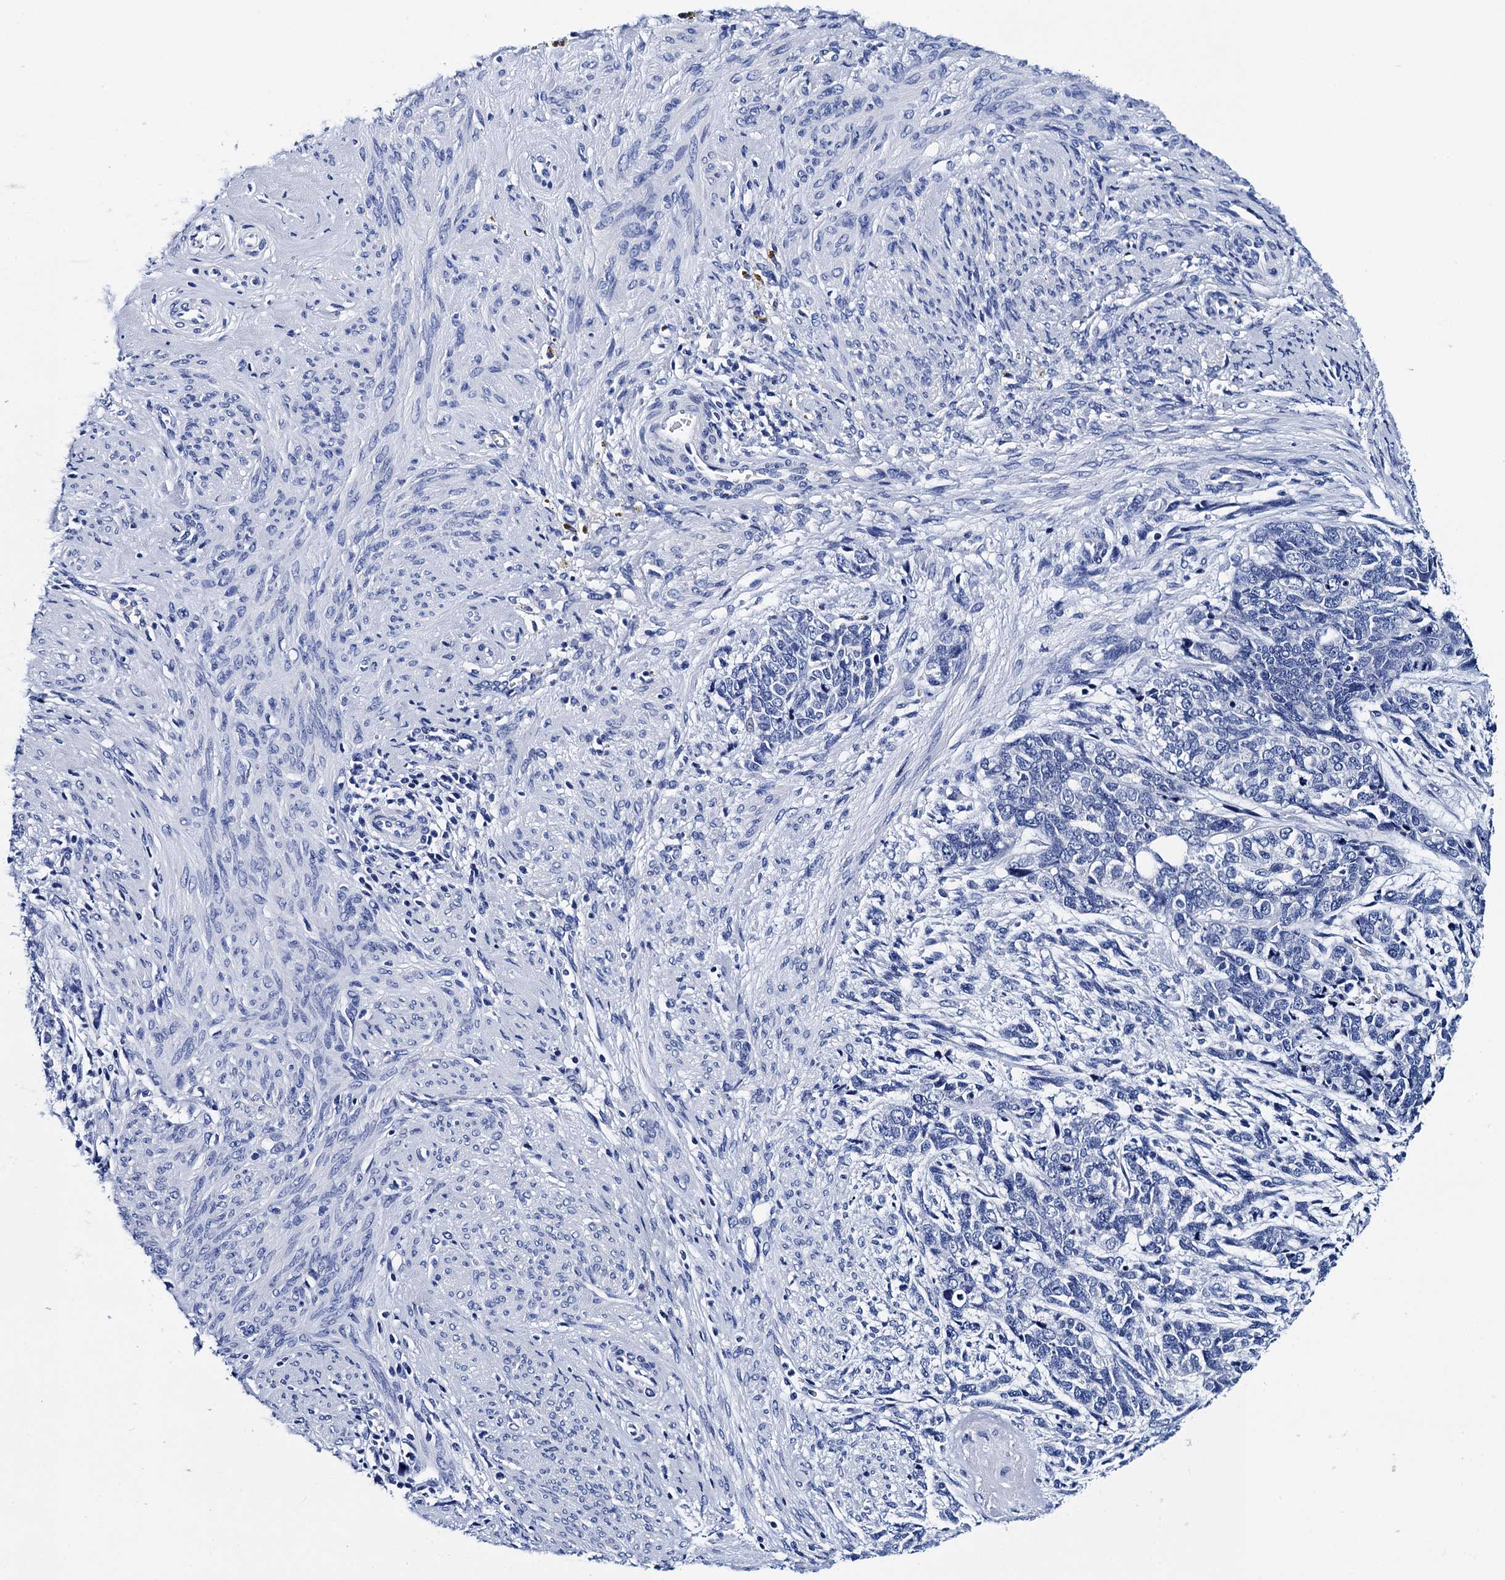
{"staining": {"intensity": "negative", "quantity": "none", "location": "none"}, "tissue": "cervical cancer", "cell_type": "Tumor cells", "image_type": "cancer", "snomed": [{"axis": "morphology", "description": "Squamous cell carcinoma, NOS"}, {"axis": "topography", "description": "Cervix"}], "caption": "Tumor cells are negative for protein expression in human cervical cancer (squamous cell carcinoma). (DAB immunohistochemistry visualized using brightfield microscopy, high magnification).", "gene": "MYBPC3", "patient": {"sex": "female", "age": 63}}